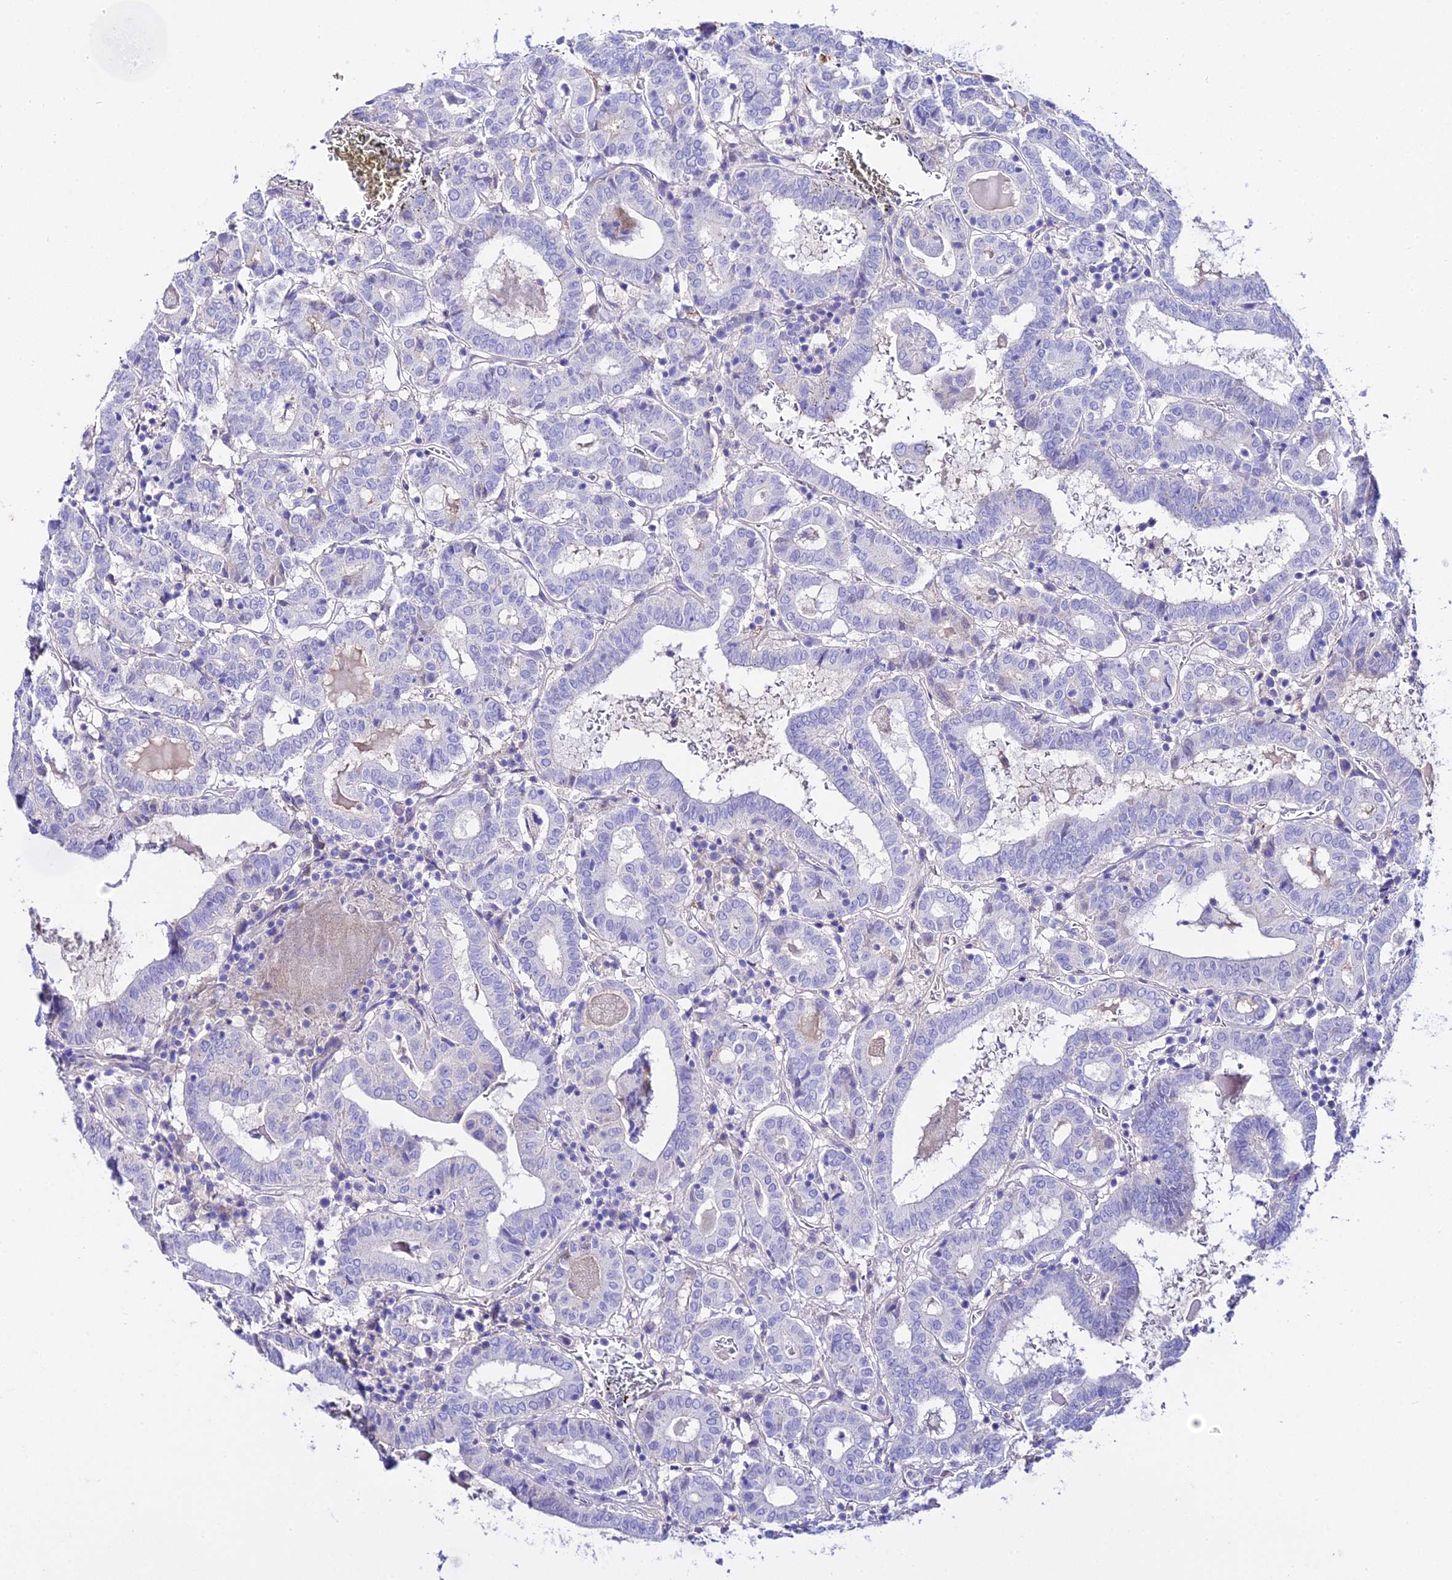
{"staining": {"intensity": "negative", "quantity": "none", "location": "none"}, "tissue": "thyroid cancer", "cell_type": "Tumor cells", "image_type": "cancer", "snomed": [{"axis": "morphology", "description": "Papillary adenocarcinoma, NOS"}, {"axis": "topography", "description": "Thyroid gland"}], "caption": "The micrograph exhibits no staining of tumor cells in papillary adenocarcinoma (thyroid).", "gene": "TMEM117", "patient": {"sex": "female", "age": 72}}